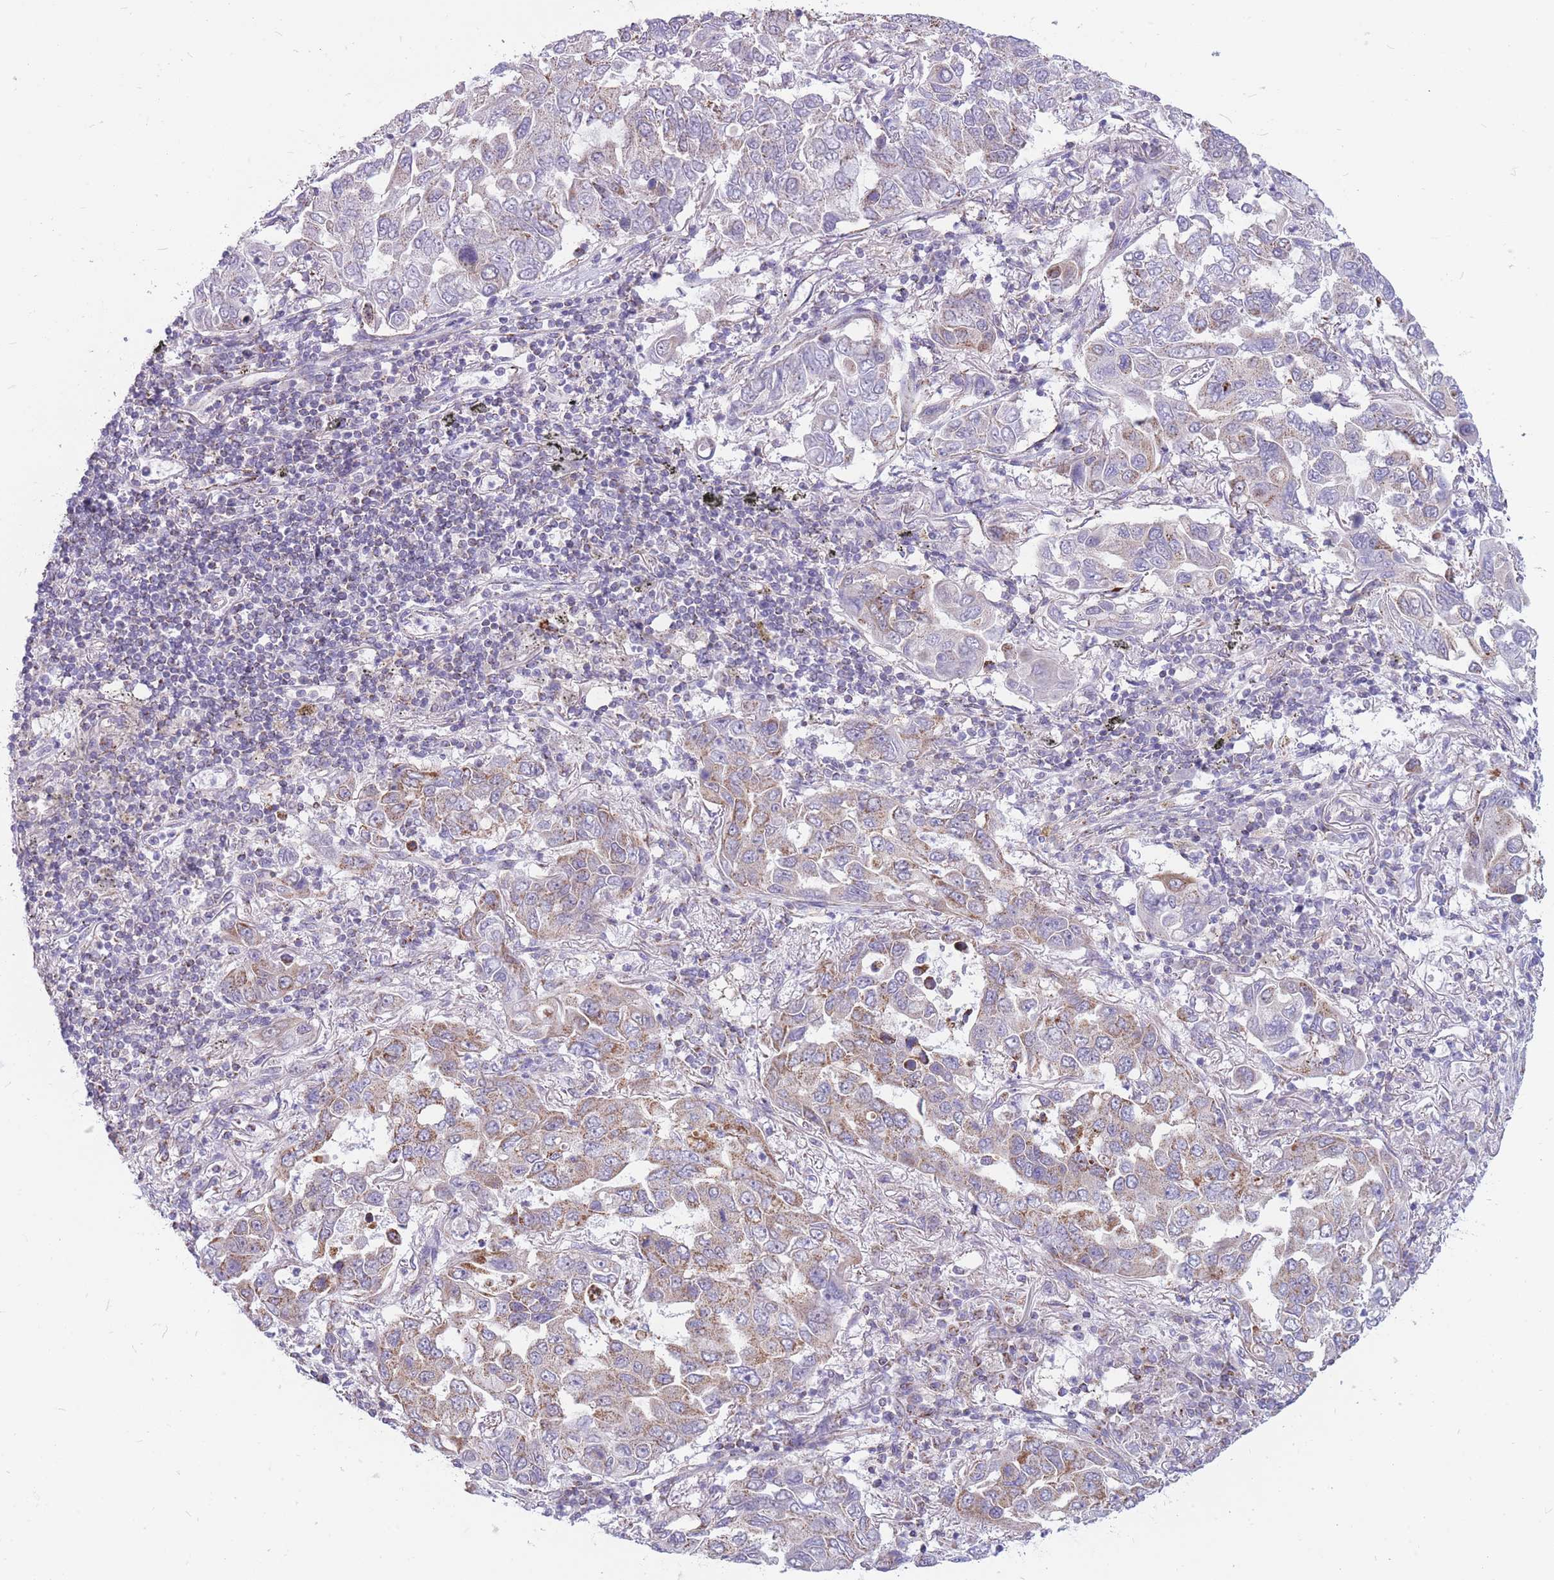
{"staining": {"intensity": "moderate", "quantity": "<25%", "location": "cytoplasmic/membranous"}, "tissue": "lung cancer", "cell_type": "Tumor cells", "image_type": "cancer", "snomed": [{"axis": "morphology", "description": "Adenocarcinoma, NOS"}, {"axis": "topography", "description": "Lung"}], "caption": "About <25% of tumor cells in human lung cancer (adenocarcinoma) display moderate cytoplasmic/membranous protein positivity as visualized by brown immunohistochemical staining.", "gene": "PCSK1", "patient": {"sex": "male", "age": 64}}